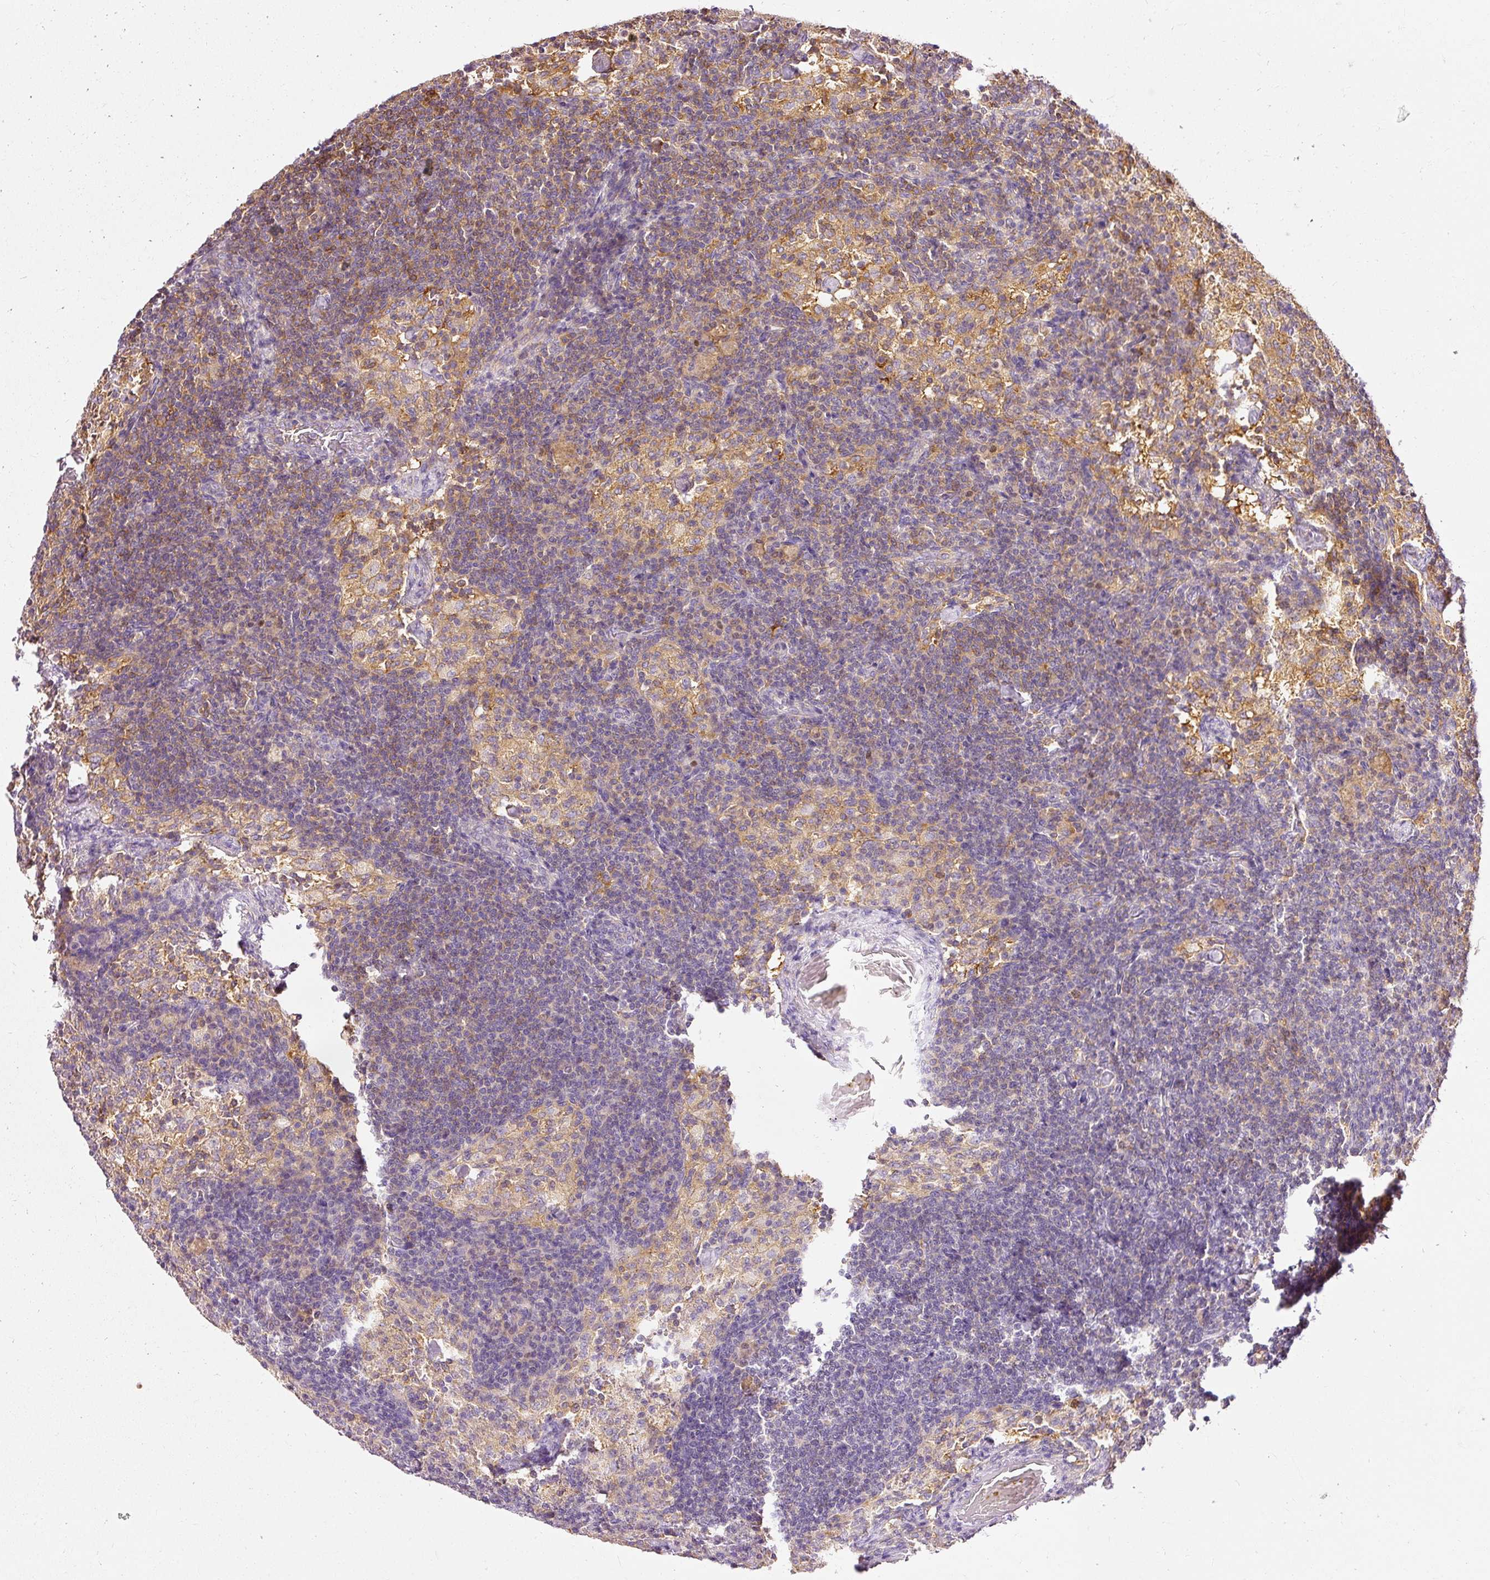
{"staining": {"intensity": "moderate", "quantity": "<25%", "location": "cytoplasmic/membranous"}, "tissue": "lymph node", "cell_type": "Germinal center cells", "image_type": "normal", "snomed": [{"axis": "morphology", "description": "Normal tissue, NOS"}, {"axis": "topography", "description": "Lymph node"}], "caption": "This is a histology image of IHC staining of normal lymph node, which shows moderate positivity in the cytoplasmic/membranous of germinal center cells.", "gene": "ARMH3", "patient": {"sex": "male", "age": 49}}